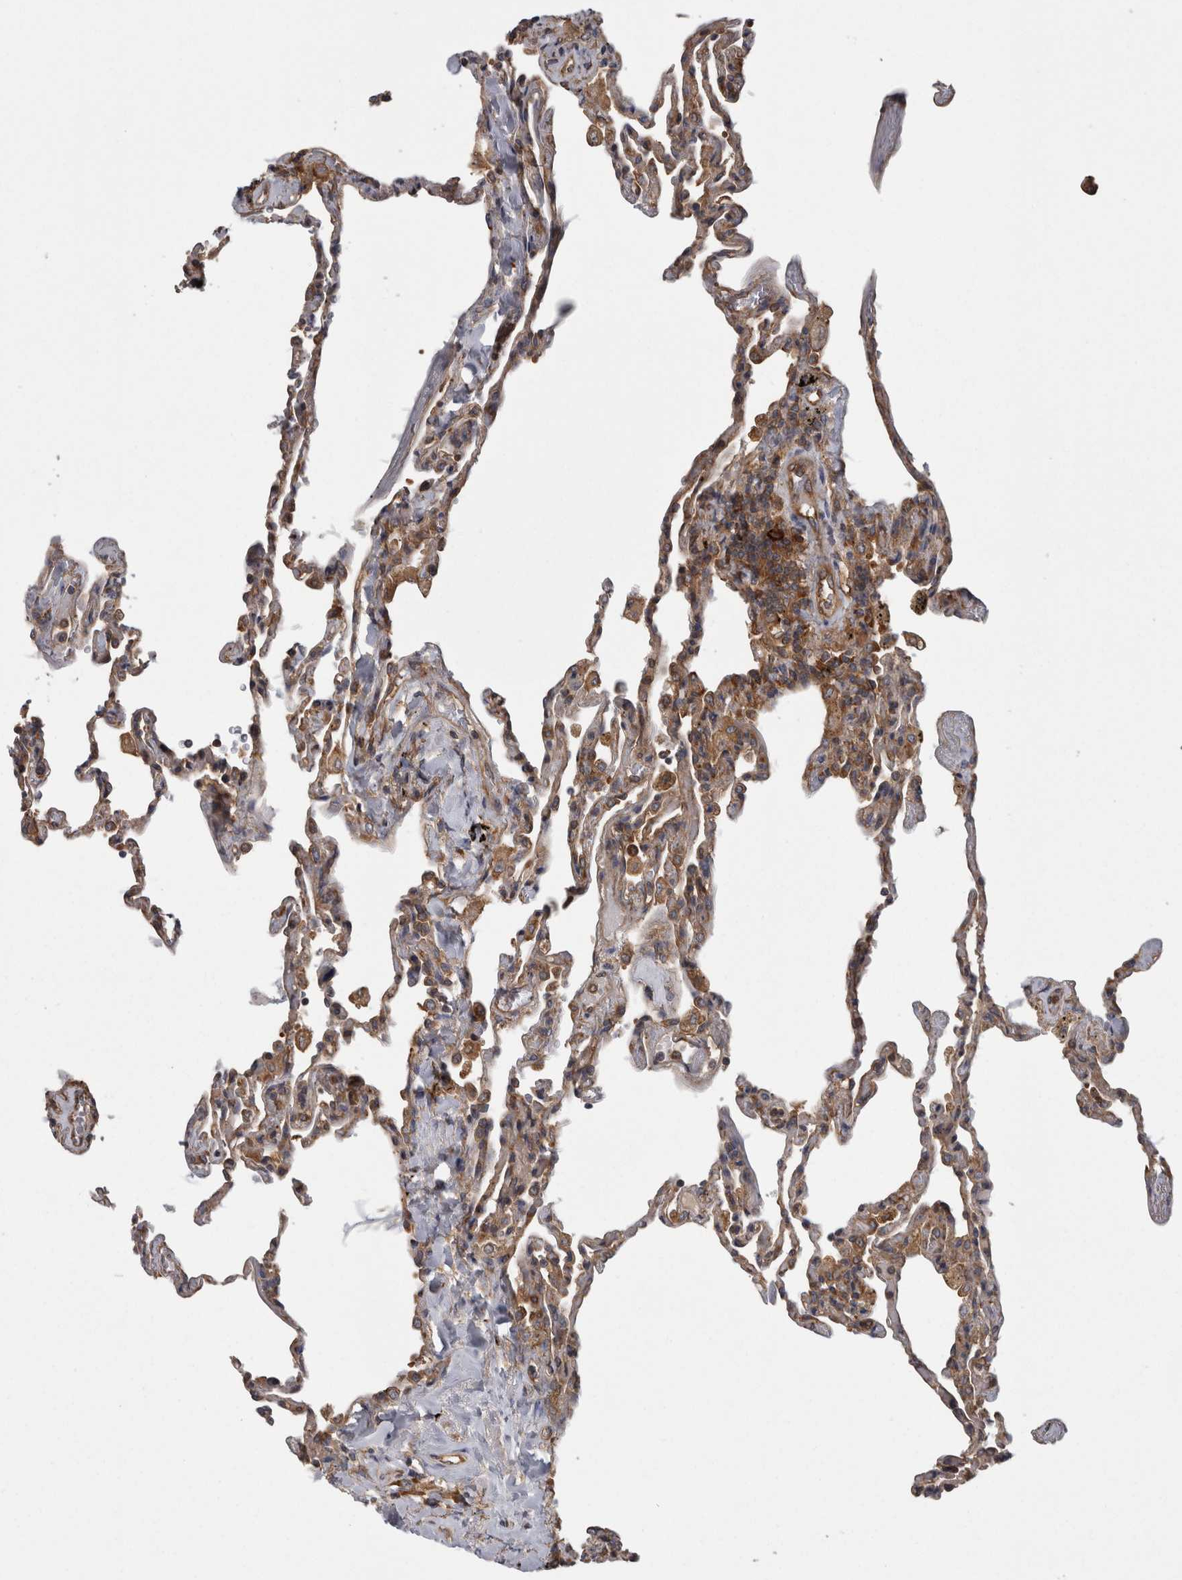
{"staining": {"intensity": "moderate", "quantity": "25%-75%", "location": "cytoplasmic/membranous"}, "tissue": "lung", "cell_type": "Alveolar cells", "image_type": "normal", "snomed": [{"axis": "morphology", "description": "Normal tissue, NOS"}, {"axis": "topography", "description": "Lung"}], "caption": "Lung stained with DAB (3,3'-diaminobenzidine) IHC displays medium levels of moderate cytoplasmic/membranous staining in approximately 25%-75% of alveolar cells. The staining was performed using DAB (3,3'-diaminobenzidine), with brown indicating positive protein expression. Nuclei are stained blue with hematoxylin.", "gene": "SMCR8", "patient": {"sex": "male", "age": 59}}